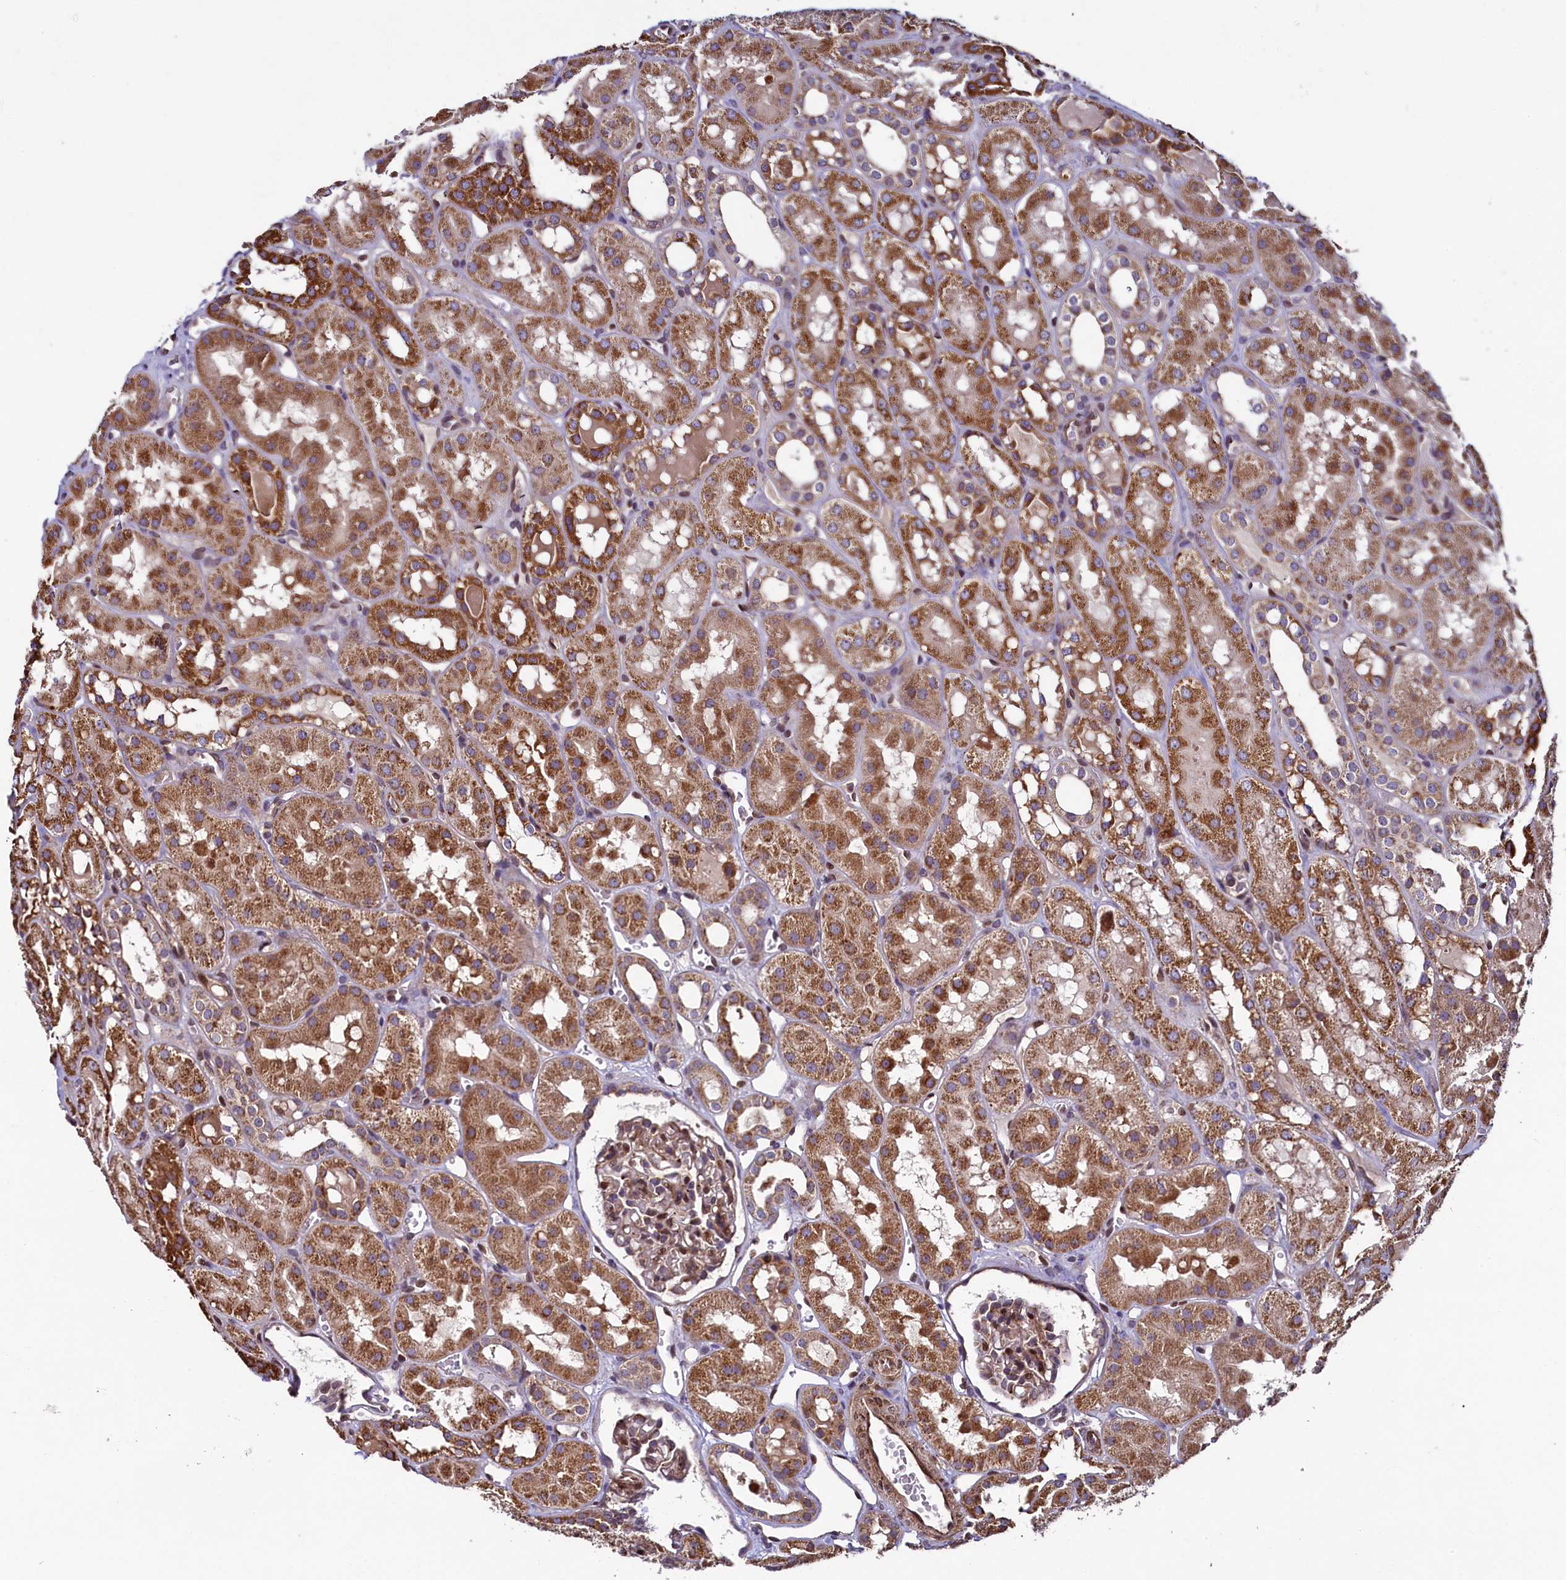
{"staining": {"intensity": "moderate", "quantity": "25%-75%", "location": "cytoplasmic/membranous"}, "tissue": "kidney", "cell_type": "Cells in glomeruli", "image_type": "normal", "snomed": [{"axis": "morphology", "description": "Normal tissue, NOS"}, {"axis": "topography", "description": "Kidney"}], "caption": "A medium amount of moderate cytoplasmic/membranous staining is identified in approximately 25%-75% of cells in glomeruli in normal kidney.", "gene": "ZNF577", "patient": {"sex": "male", "age": 16}}